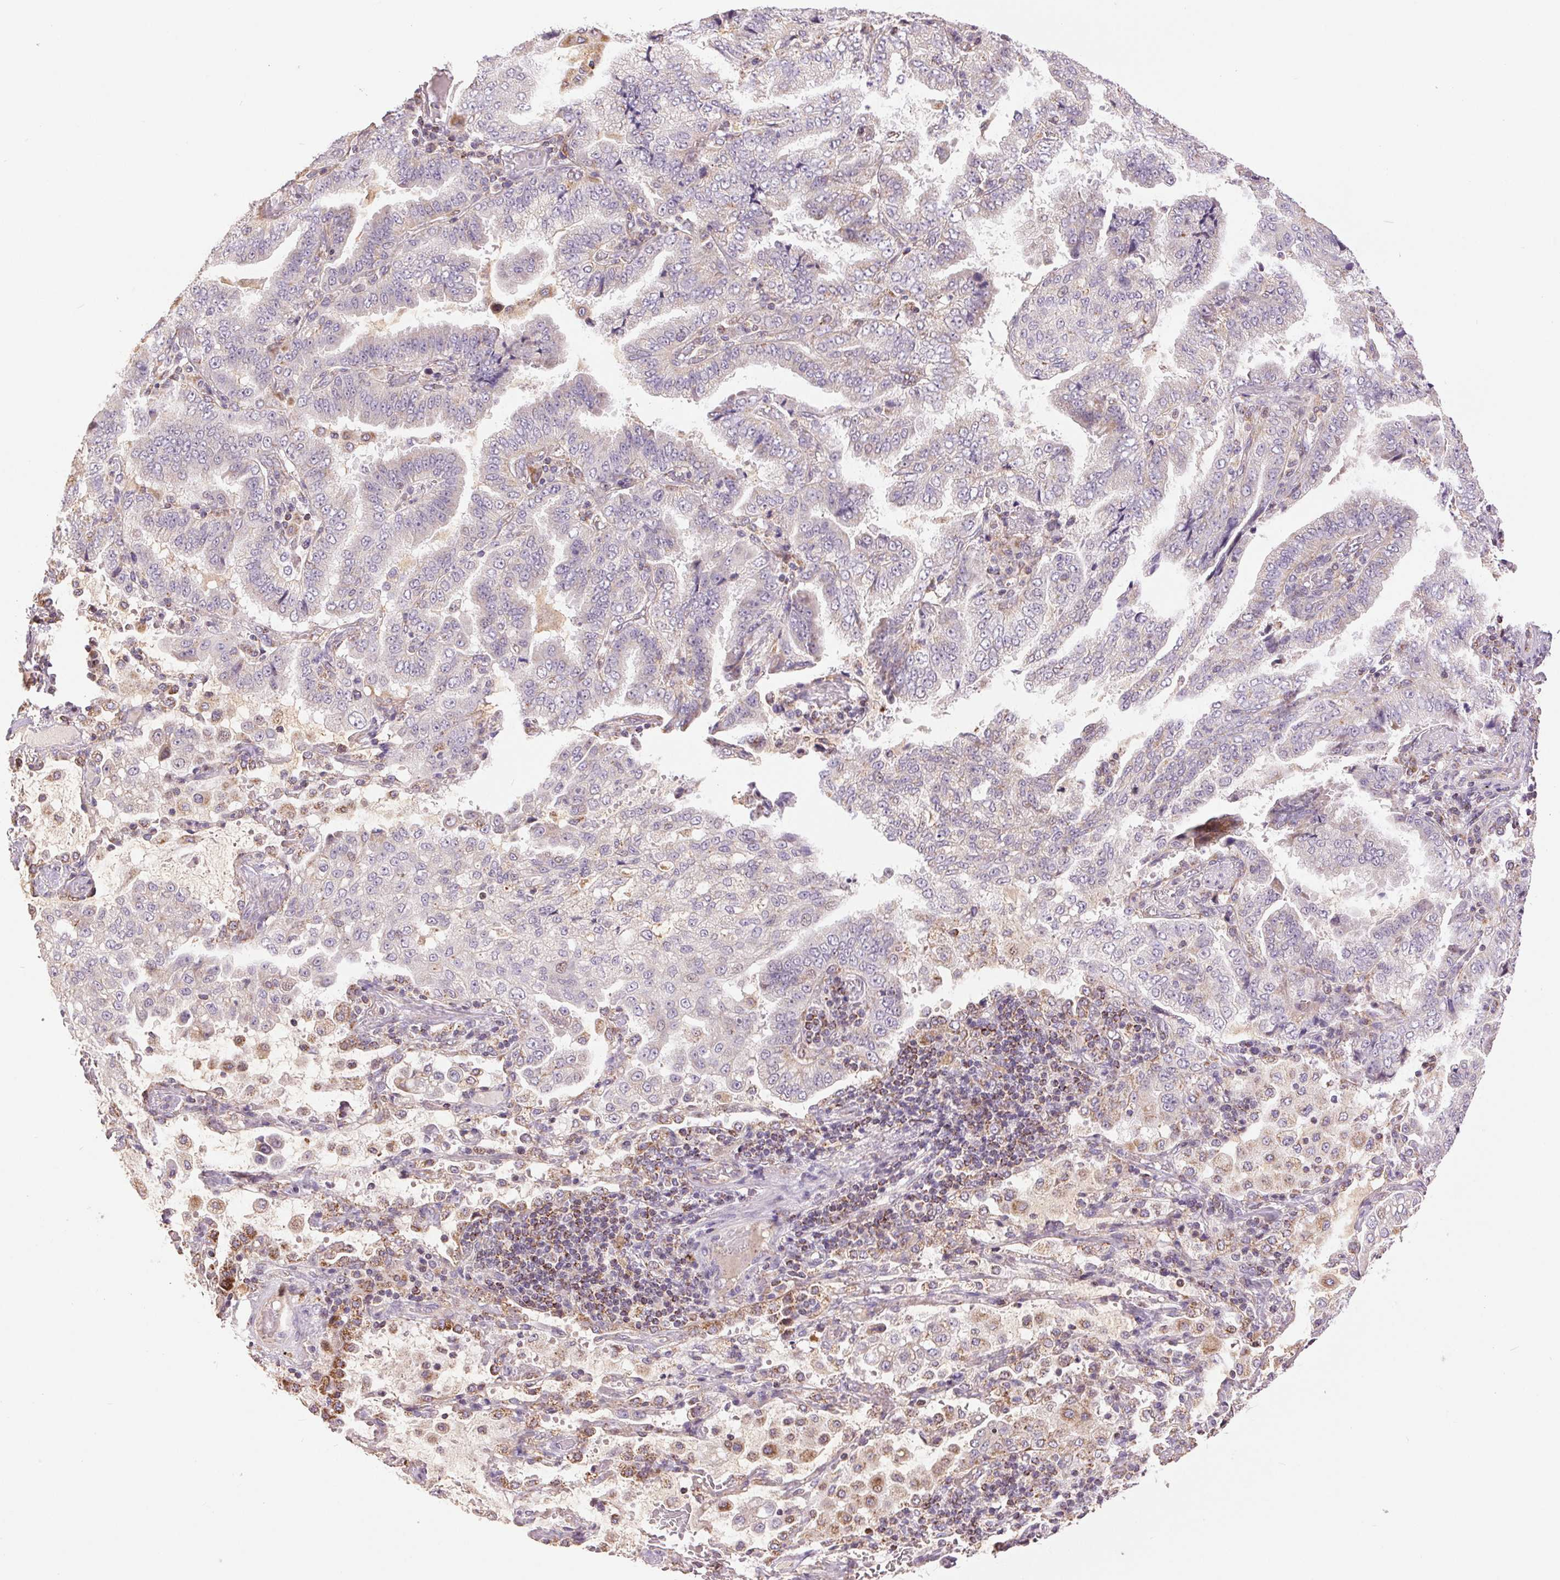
{"staining": {"intensity": "negative", "quantity": "none", "location": "none"}, "tissue": "lung cancer", "cell_type": "Tumor cells", "image_type": "cancer", "snomed": [{"axis": "morphology", "description": "Aneuploidy"}, {"axis": "morphology", "description": "Adenocarcinoma, NOS"}, {"axis": "morphology", "description": "Adenocarcinoma, metastatic, NOS"}, {"axis": "topography", "description": "Lymph node"}, {"axis": "topography", "description": "Lung"}], "caption": "This is a histopathology image of immunohistochemistry (IHC) staining of lung cancer (adenocarcinoma), which shows no staining in tumor cells.", "gene": "DGUOK", "patient": {"sex": "female", "age": 48}}